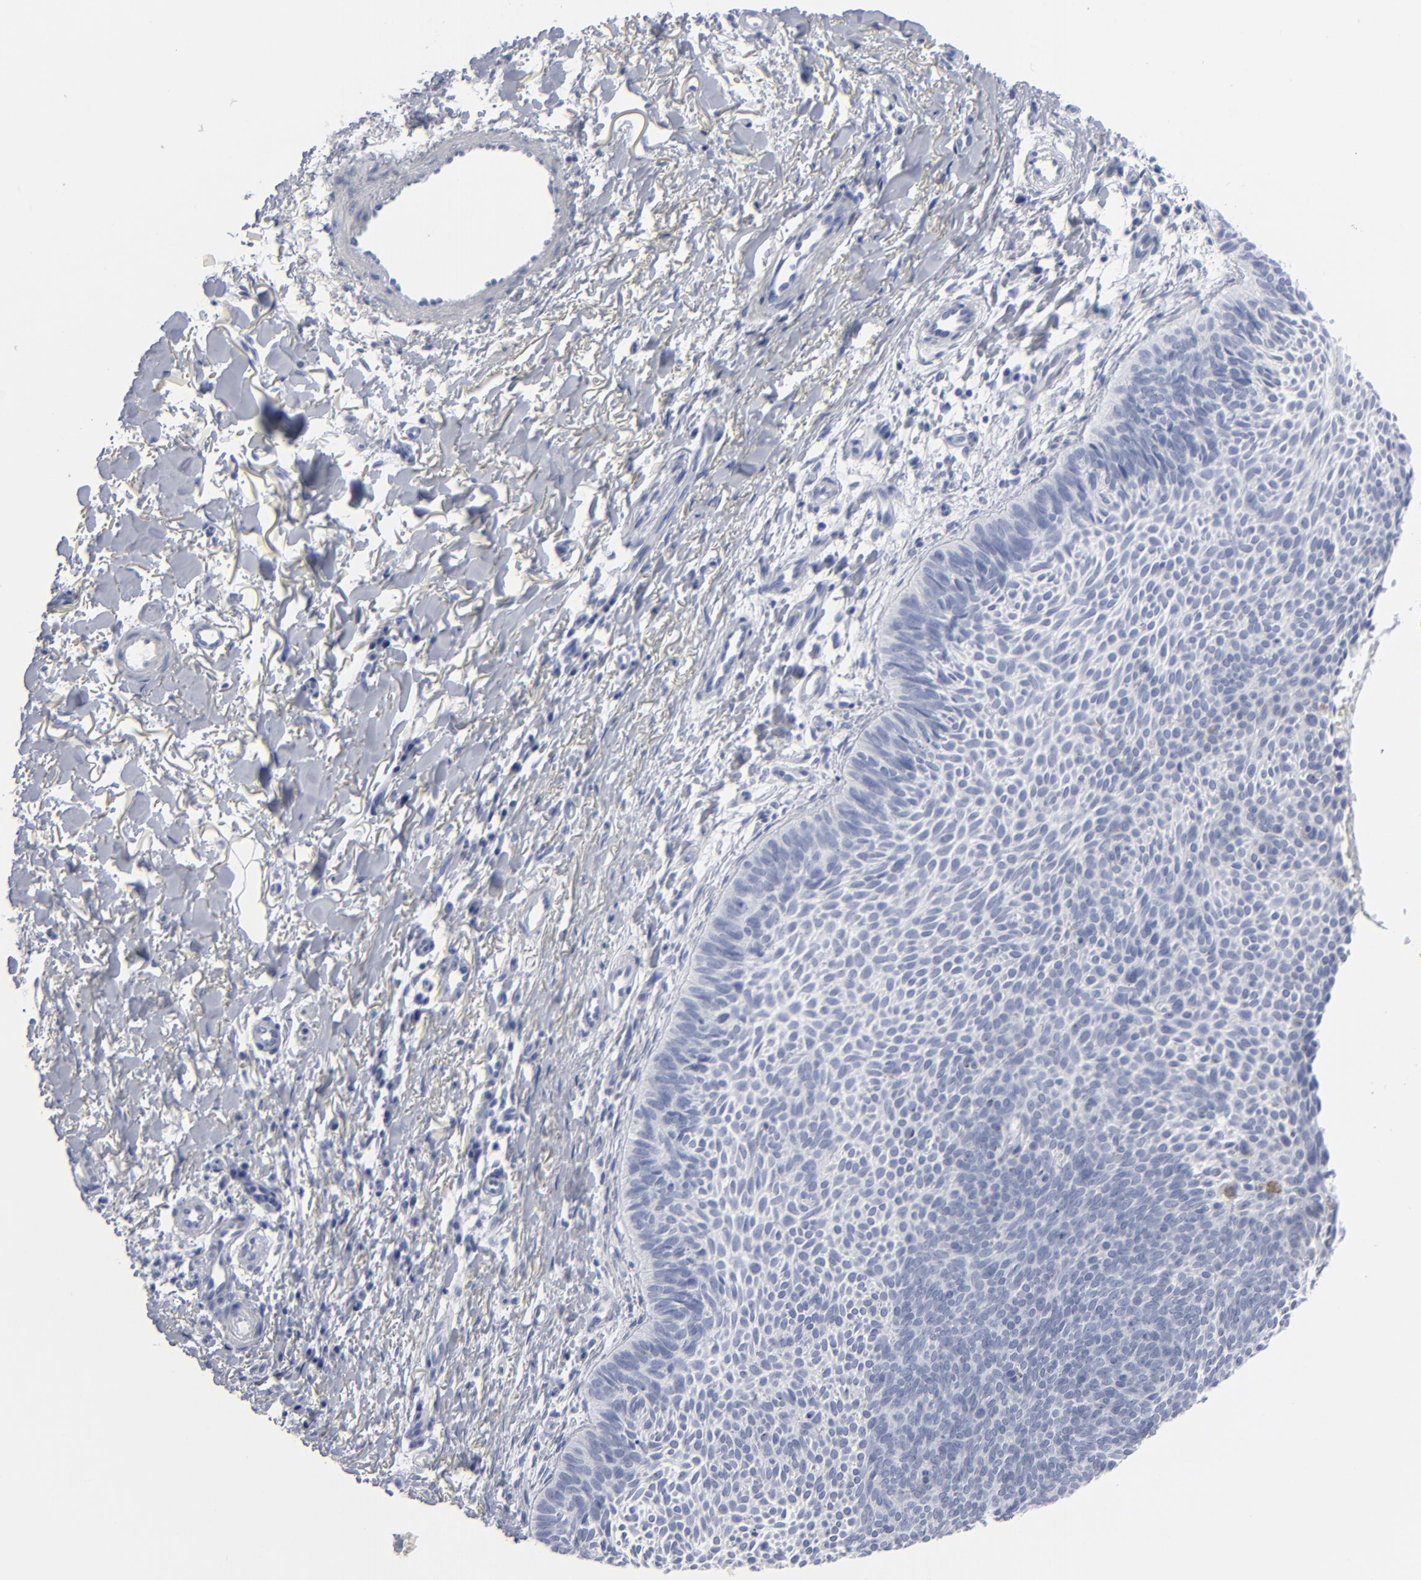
{"staining": {"intensity": "negative", "quantity": "none", "location": "none"}, "tissue": "skin cancer", "cell_type": "Tumor cells", "image_type": "cancer", "snomed": [{"axis": "morphology", "description": "Basal cell carcinoma"}, {"axis": "topography", "description": "Skin"}], "caption": "A photomicrograph of human basal cell carcinoma (skin) is negative for staining in tumor cells. The staining was performed using DAB to visualize the protein expression in brown, while the nuclei were stained in blue with hematoxylin (Magnification: 20x).", "gene": "MSLN", "patient": {"sex": "male", "age": 84}}